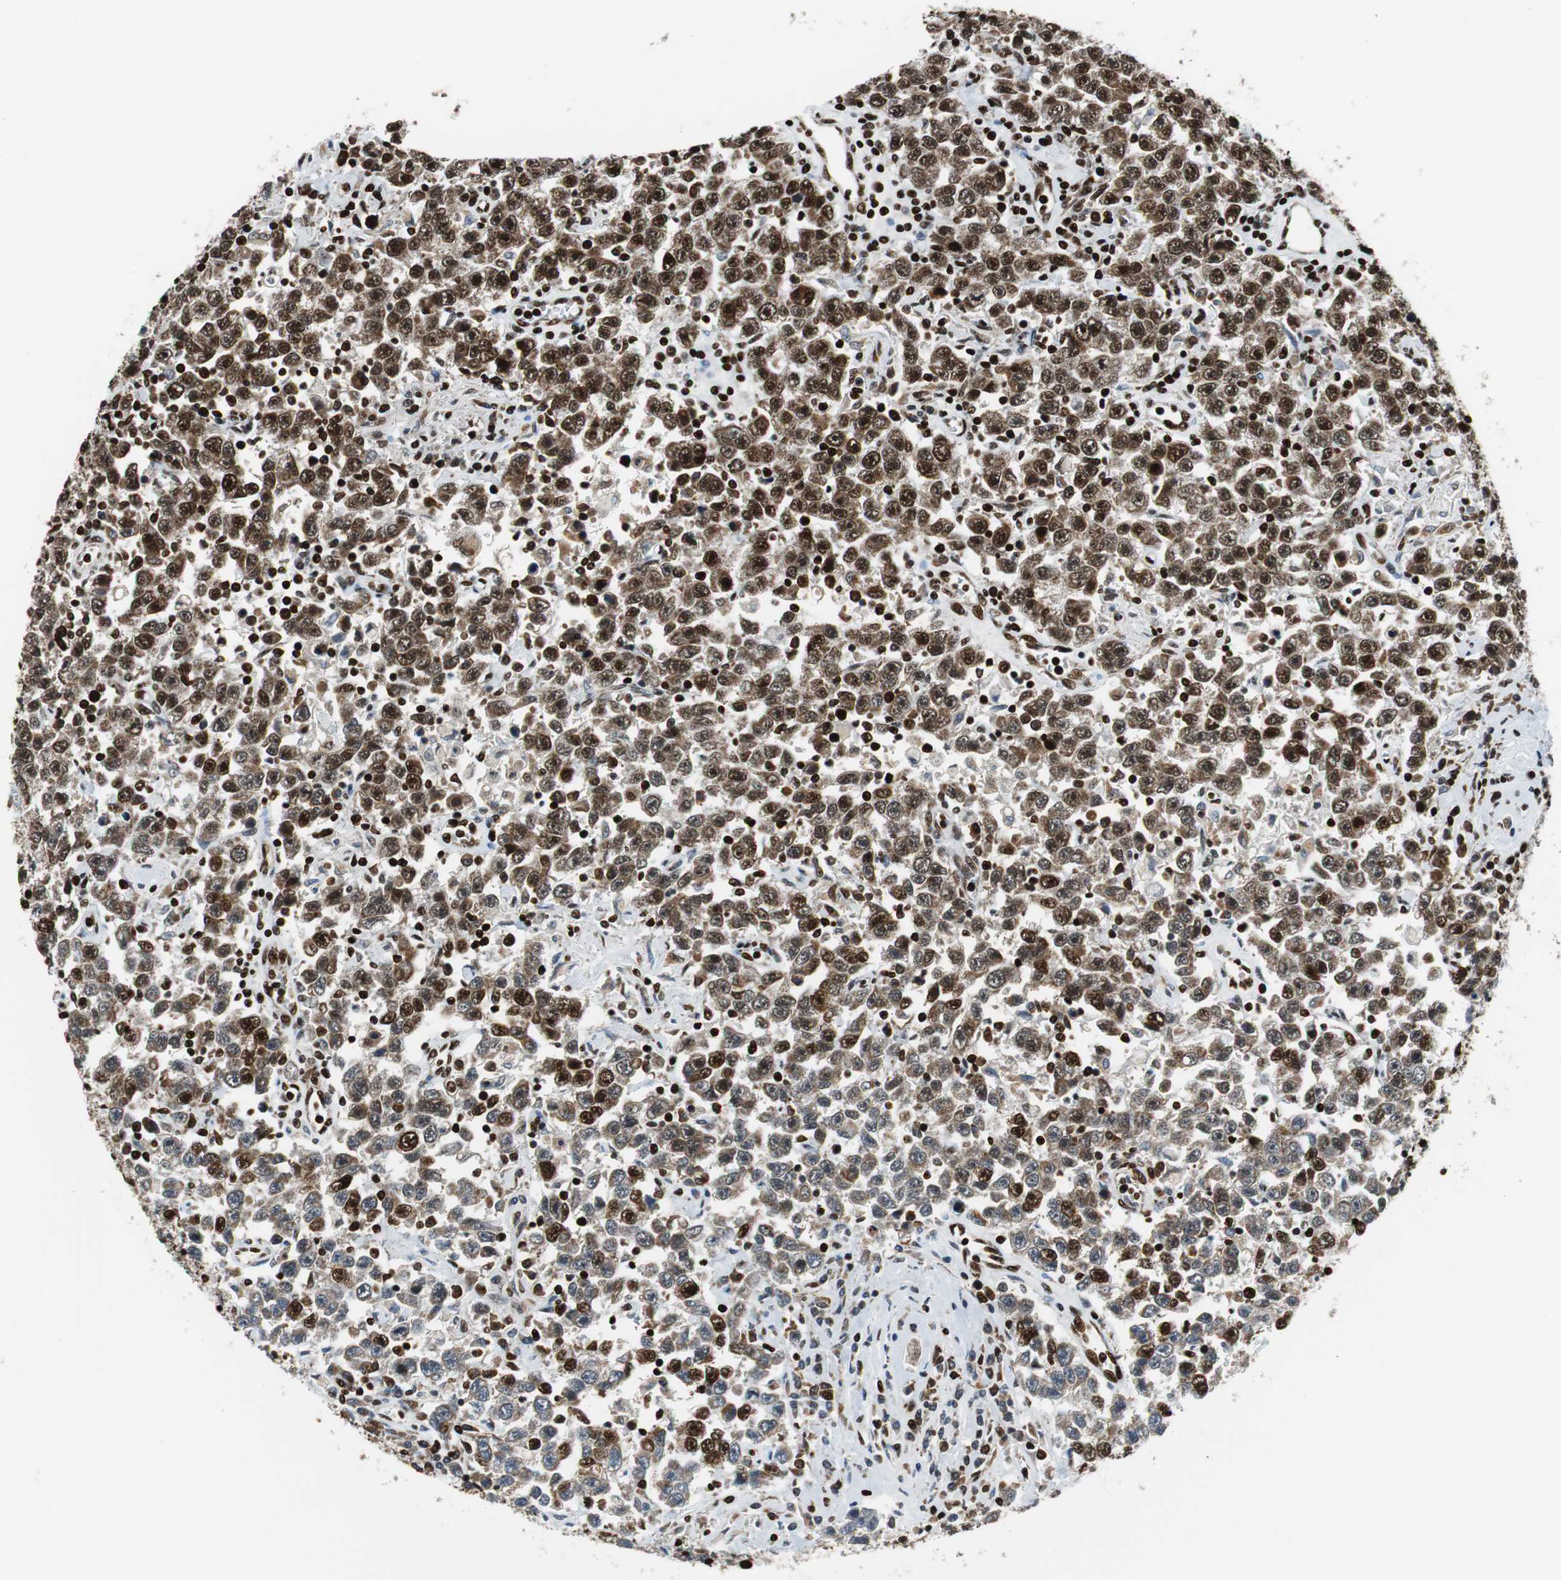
{"staining": {"intensity": "strong", "quantity": ">75%", "location": "nuclear"}, "tissue": "testis cancer", "cell_type": "Tumor cells", "image_type": "cancer", "snomed": [{"axis": "morphology", "description": "Seminoma, NOS"}, {"axis": "topography", "description": "Testis"}], "caption": "Immunohistochemistry (IHC) of human testis seminoma exhibits high levels of strong nuclear staining in about >75% of tumor cells.", "gene": "HDAC1", "patient": {"sex": "male", "age": 41}}